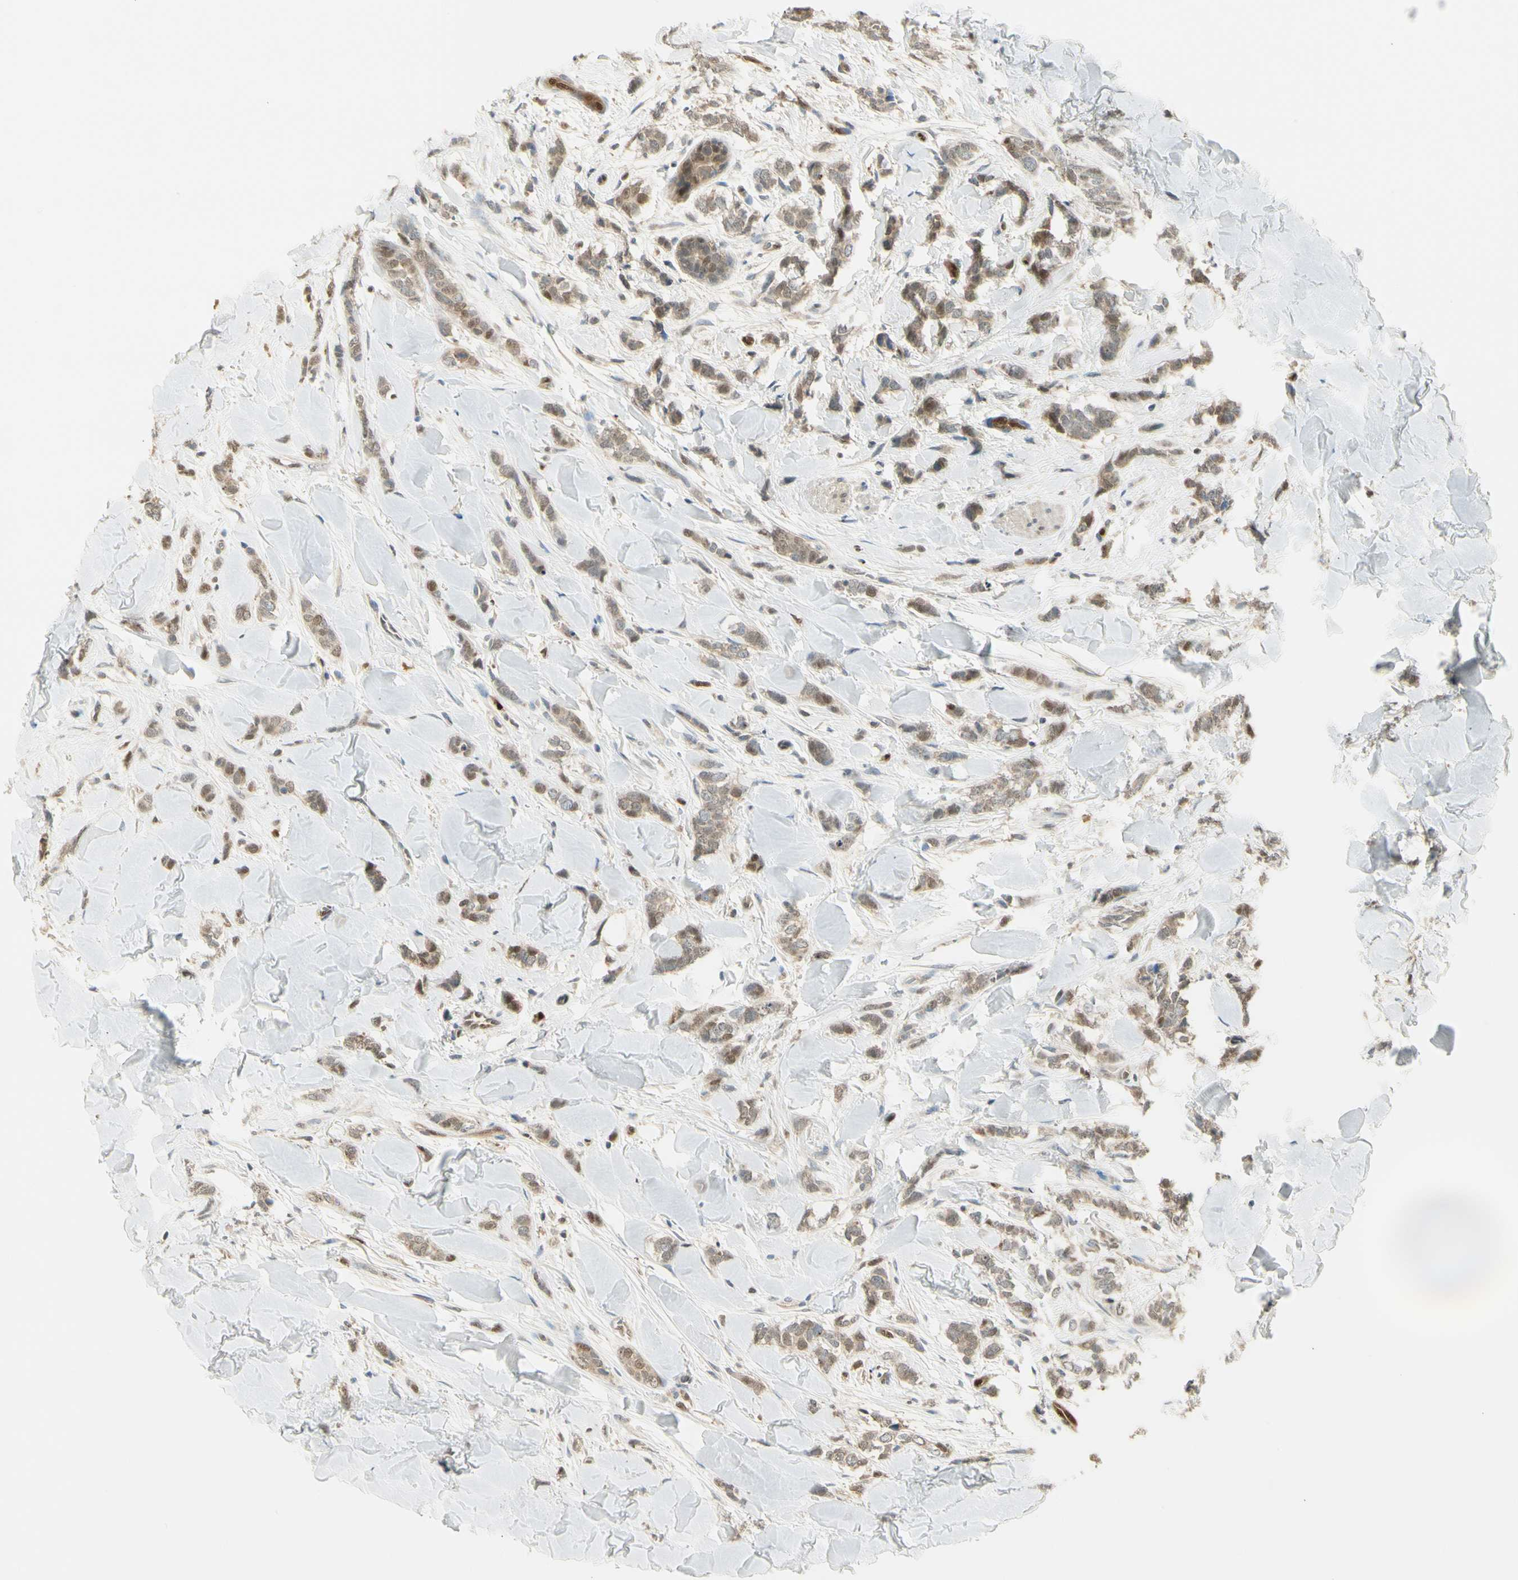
{"staining": {"intensity": "moderate", "quantity": ">75%", "location": "cytoplasmic/membranous,nuclear"}, "tissue": "breast cancer", "cell_type": "Tumor cells", "image_type": "cancer", "snomed": [{"axis": "morphology", "description": "Lobular carcinoma"}, {"axis": "topography", "description": "Skin"}, {"axis": "topography", "description": "Breast"}], "caption": "Protein analysis of breast cancer tissue reveals moderate cytoplasmic/membranous and nuclear expression in approximately >75% of tumor cells.", "gene": "LTA4H", "patient": {"sex": "female", "age": 46}}